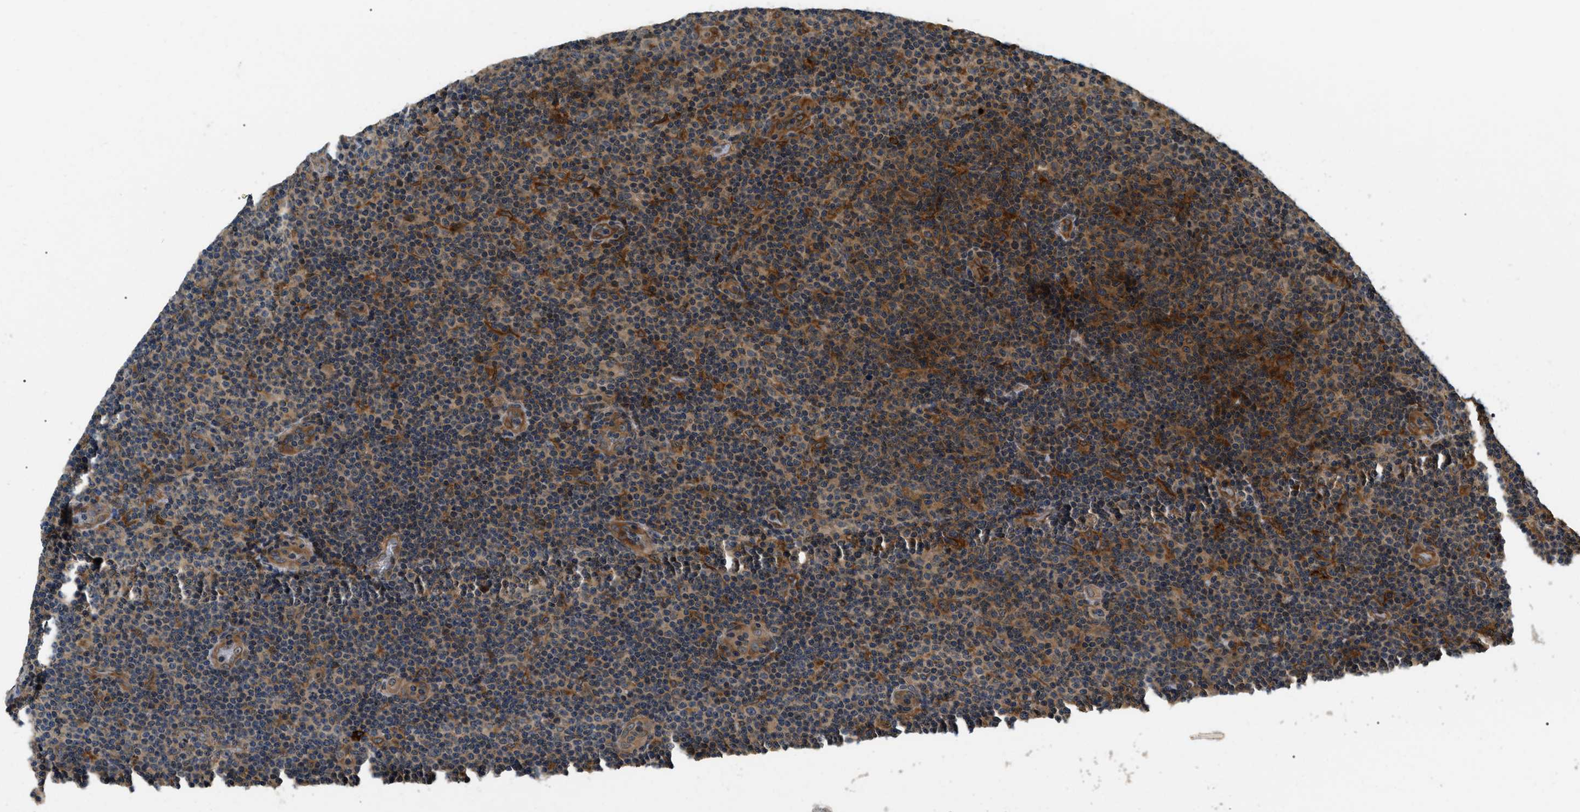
{"staining": {"intensity": "moderate", "quantity": "25%-75%", "location": "cytoplasmic/membranous"}, "tissue": "lymphoma", "cell_type": "Tumor cells", "image_type": "cancer", "snomed": [{"axis": "morphology", "description": "Malignant lymphoma, non-Hodgkin's type, Low grade"}, {"axis": "topography", "description": "Lymph node"}], "caption": "Immunohistochemical staining of lymphoma displays moderate cytoplasmic/membranous protein positivity in approximately 25%-75% of tumor cells.", "gene": "ATP6AP1", "patient": {"sex": "male", "age": 83}}